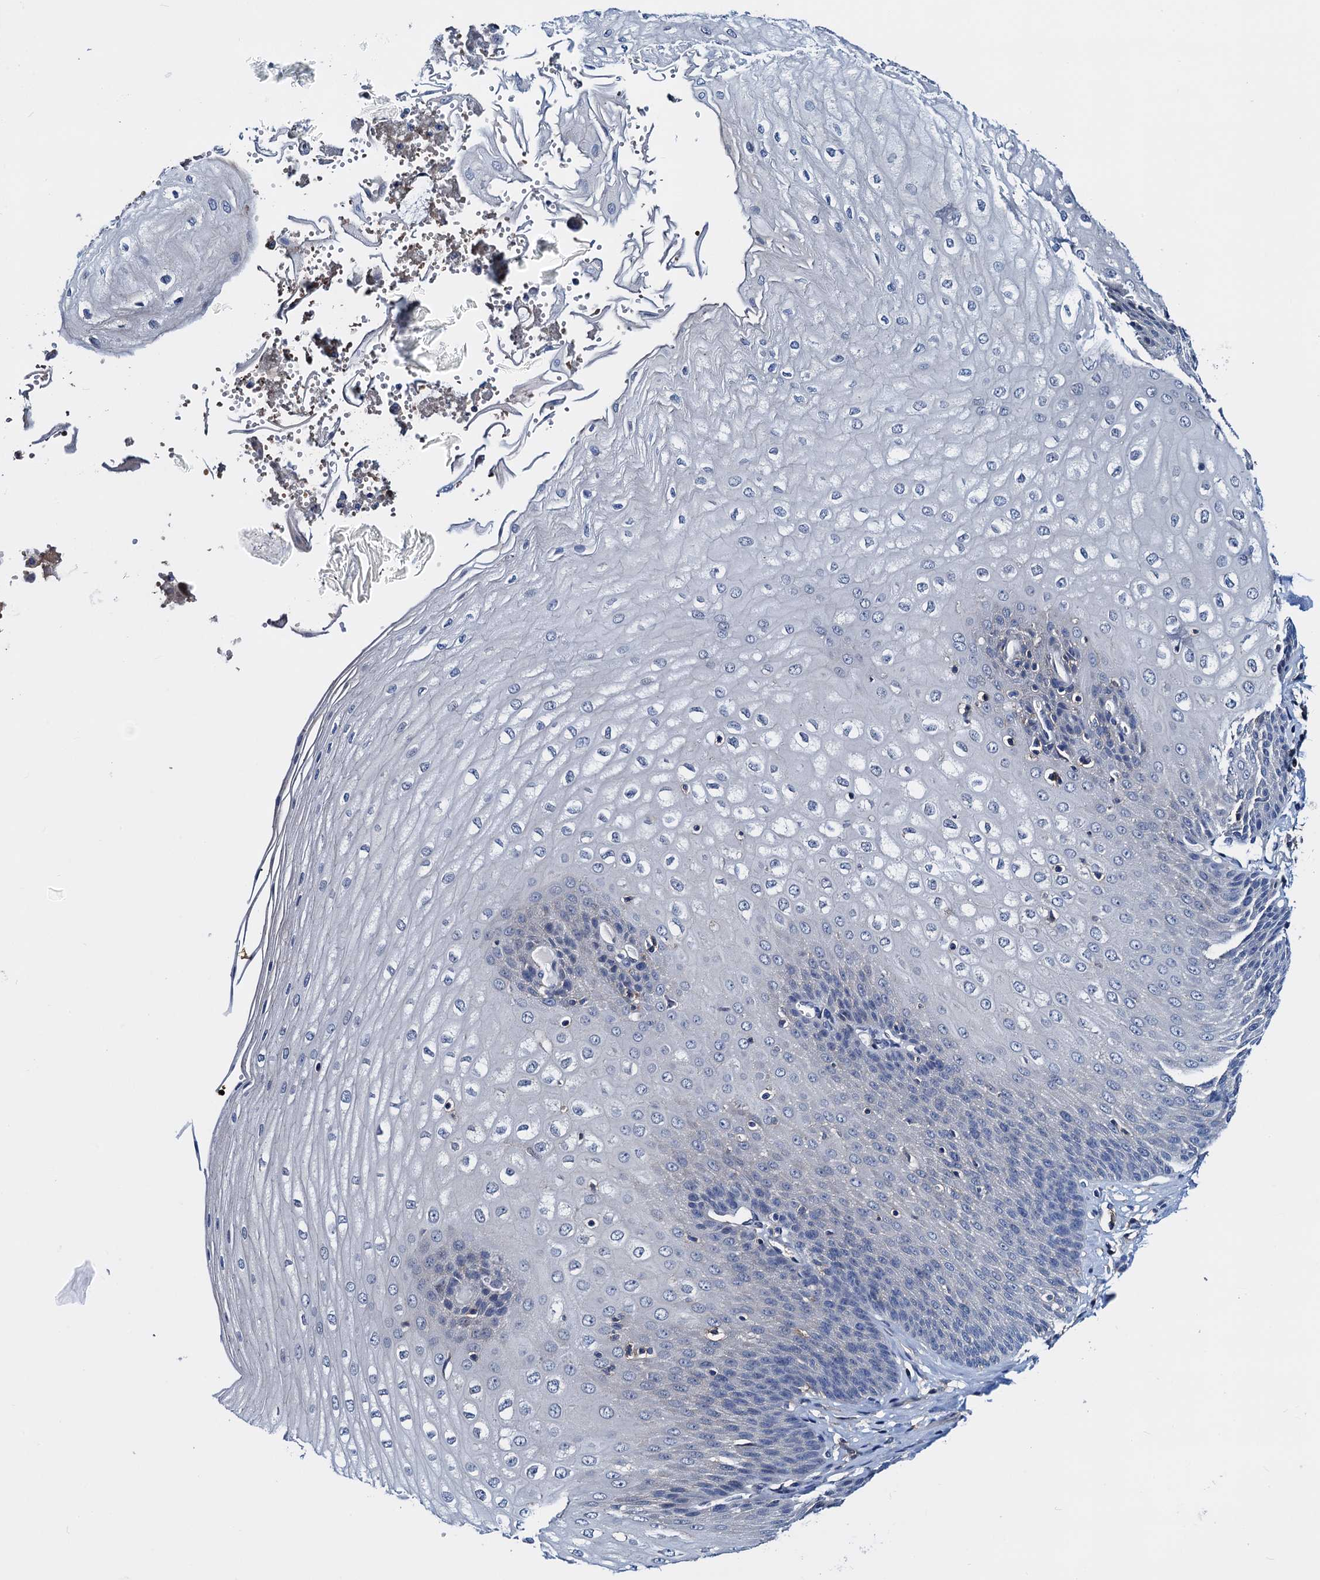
{"staining": {"intensity": "negative", "quantity": "none", "location": "none"}, "tissue": "esophagus", "cell_type": "Squamous epithelial cells", "image_type": "normal", "snomed": [{"axis": "morphology", "description": "Normal tissue, NOS"}, {"axis": "topography", "description": "Esophagus"}], "caption": "Image shows no protein positivity in squamous epithelial cells of benign esophagus.", "gene": "GCOM1", "patient": {"sex": "male", "age": 60}}